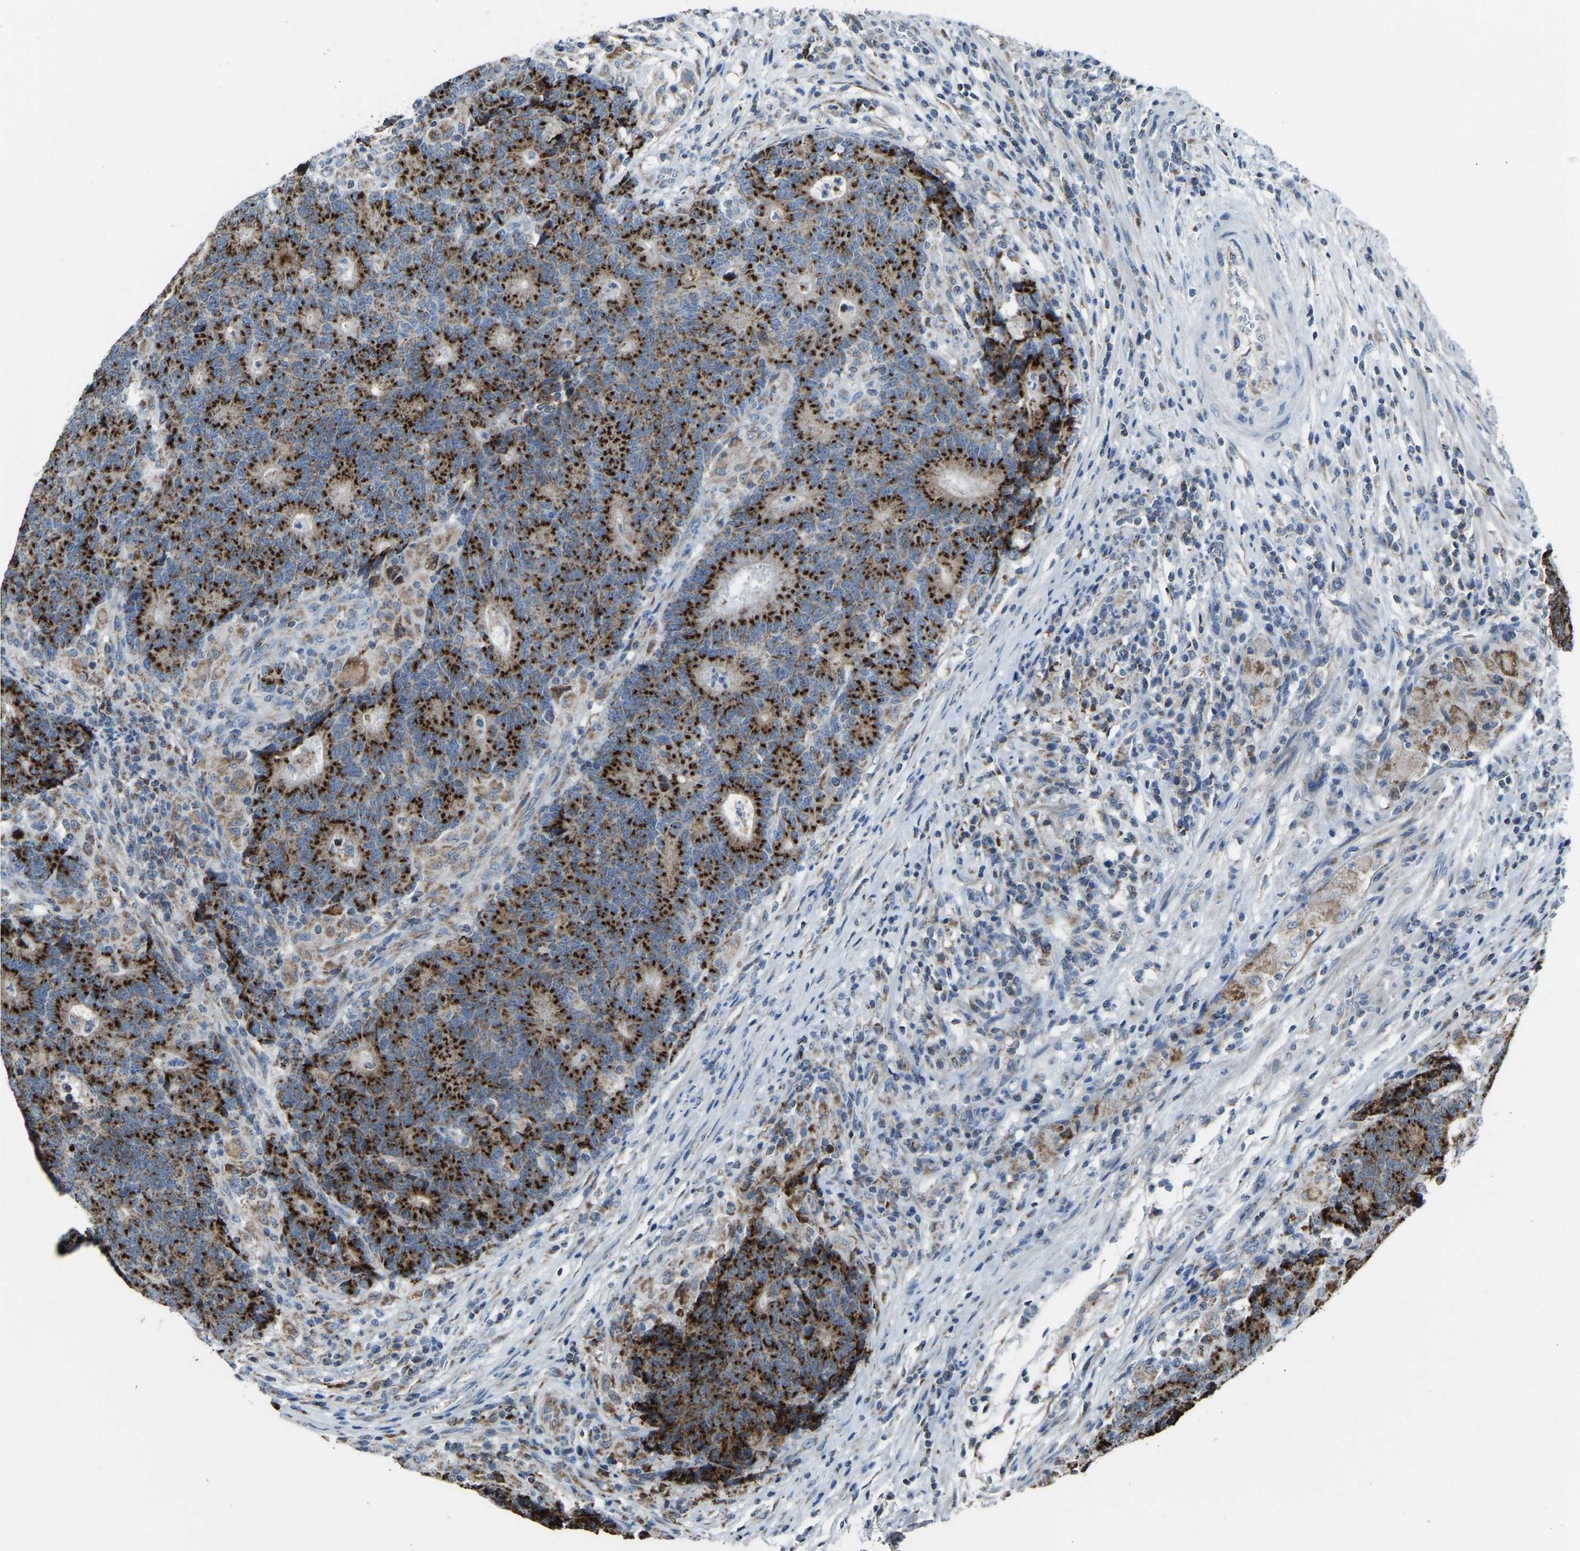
{"staining": {"intensity": "strong", "quantity": ">75%", "location": "cytoplasmic/membranous"}, "tissue": "colorectal cancer", "cell_type": "Tumor cells", "image_type": "cancer", "snomed": [{"axis": "morphology", "description": "Normal tissue, NOS"}, {"axis": "morphology", "description": "Adenocarcinoma, NOS"}, {"axis": "topography", "description": "Colon"}], "caption": "Immunohistochemistry staining of adenocarcinoma (colorectal), which reveals high levels of strong cytoplasmic/membranous staining in approximately >75% of tumor cells indicating strong cytoplasmic/membranous protein positivity. The staining was performed using DAB (brown) for protein detection and nuclei were counterstained in hematoxylin (blue).", "gene": "CANT1", "patient": {"sex": "female", "age": 75}}